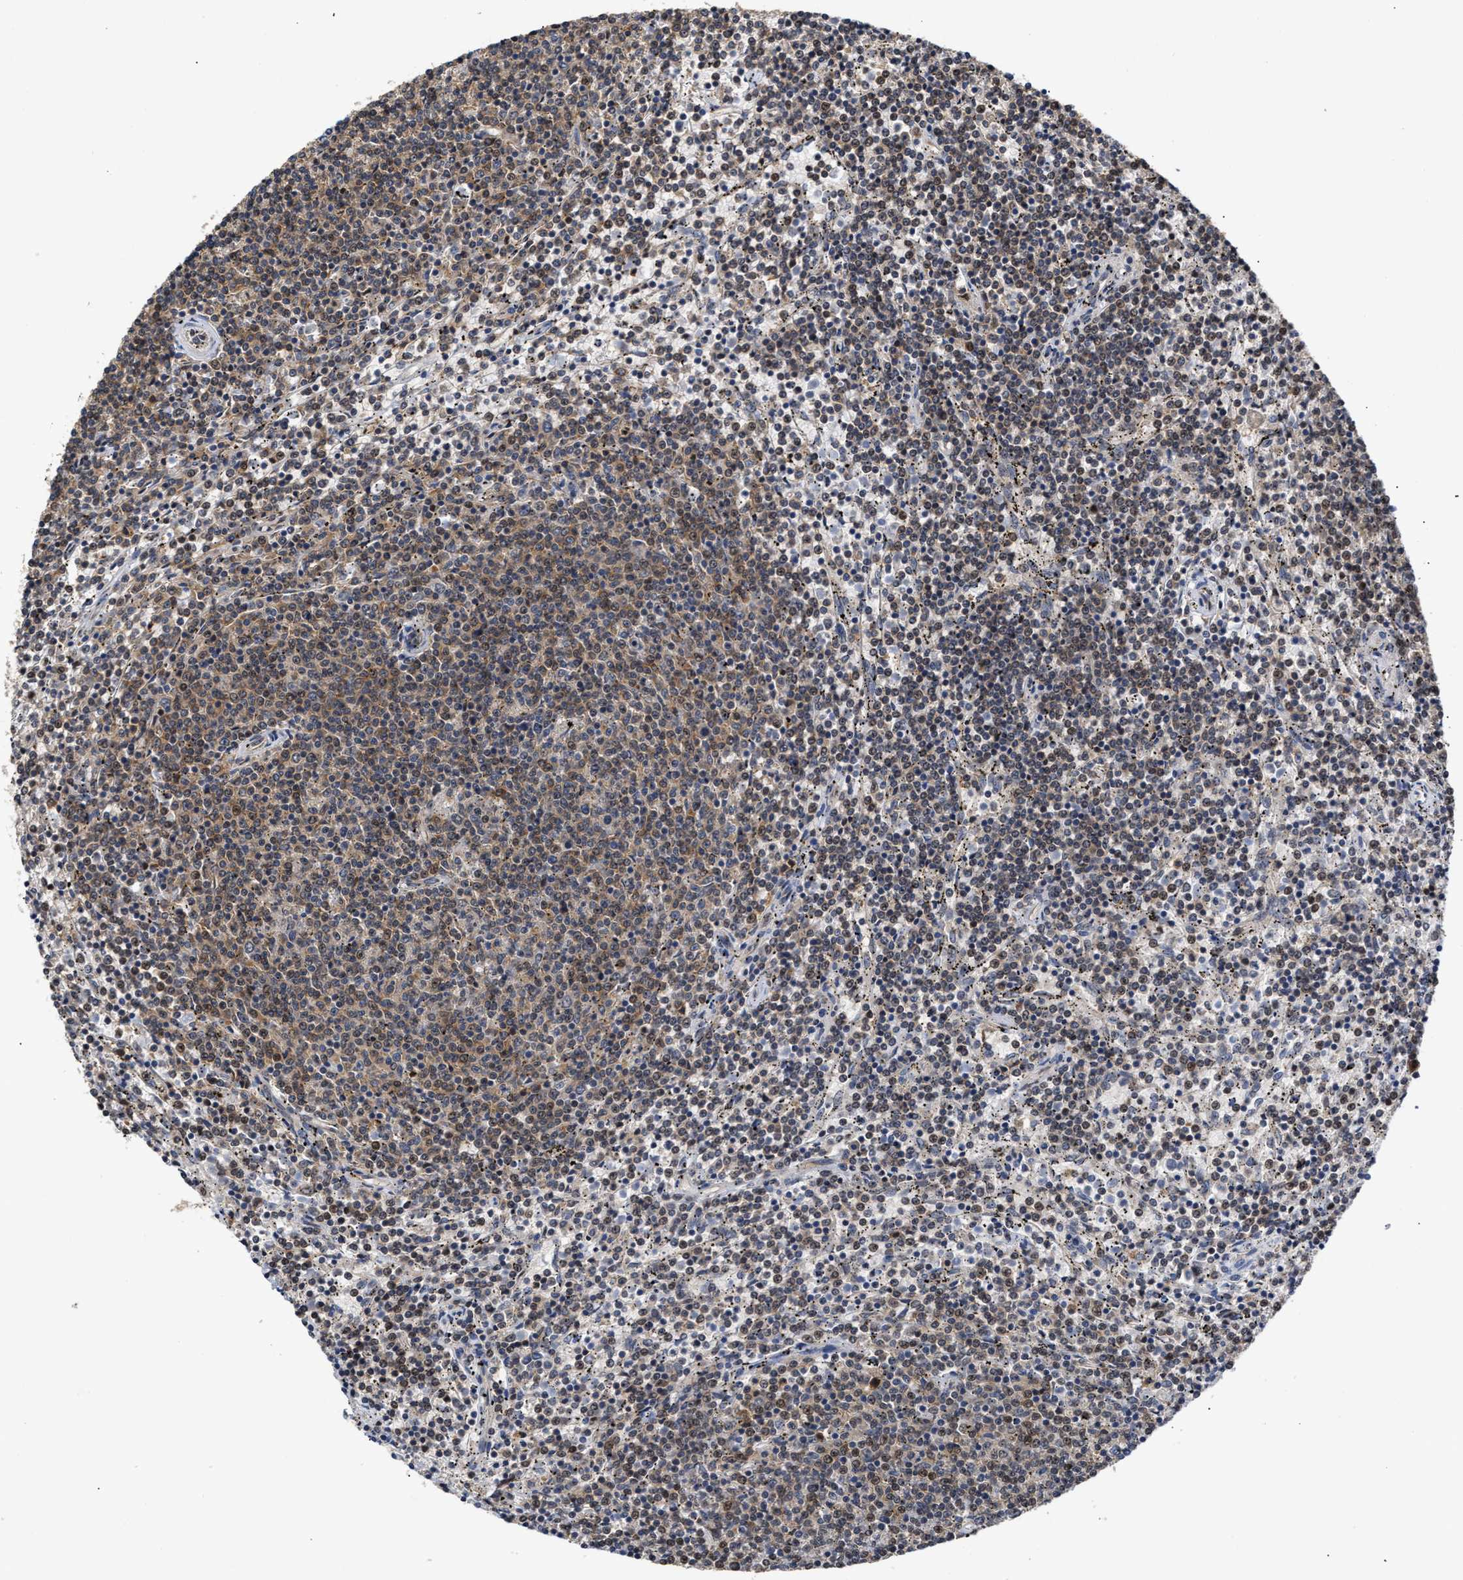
{"staining": {"intensity": "weak", "quantity": "25%-75%", "location": "cytoplasmic/membranous"}, "tissue": "lymphoma", "cell_type": "Tumor cells", "image_type": "cancer", "snomed": [{"axis": "morphology", "description": "Malignant lymphoma, non-Hodgkin's type, Low grade"}, {"axis": "topography", "description": "Spleen"}], "caption": "Immunohistochemistry (IHC) staining of malignant lymphoma, non-Hodgkin's type (low-grade), which shows low levels of weak cytoplasmic/membranous positivity in about 25%-75% of tumor cells indicating weak cytoplasmic/membranous protein positivity. The staining was performed using DAB (brown) for protein detection and nuclei were counterstained in hematoxylin (blue).", "gene": "CLIP2", "patient": {"sex": "female", "age": 50}}